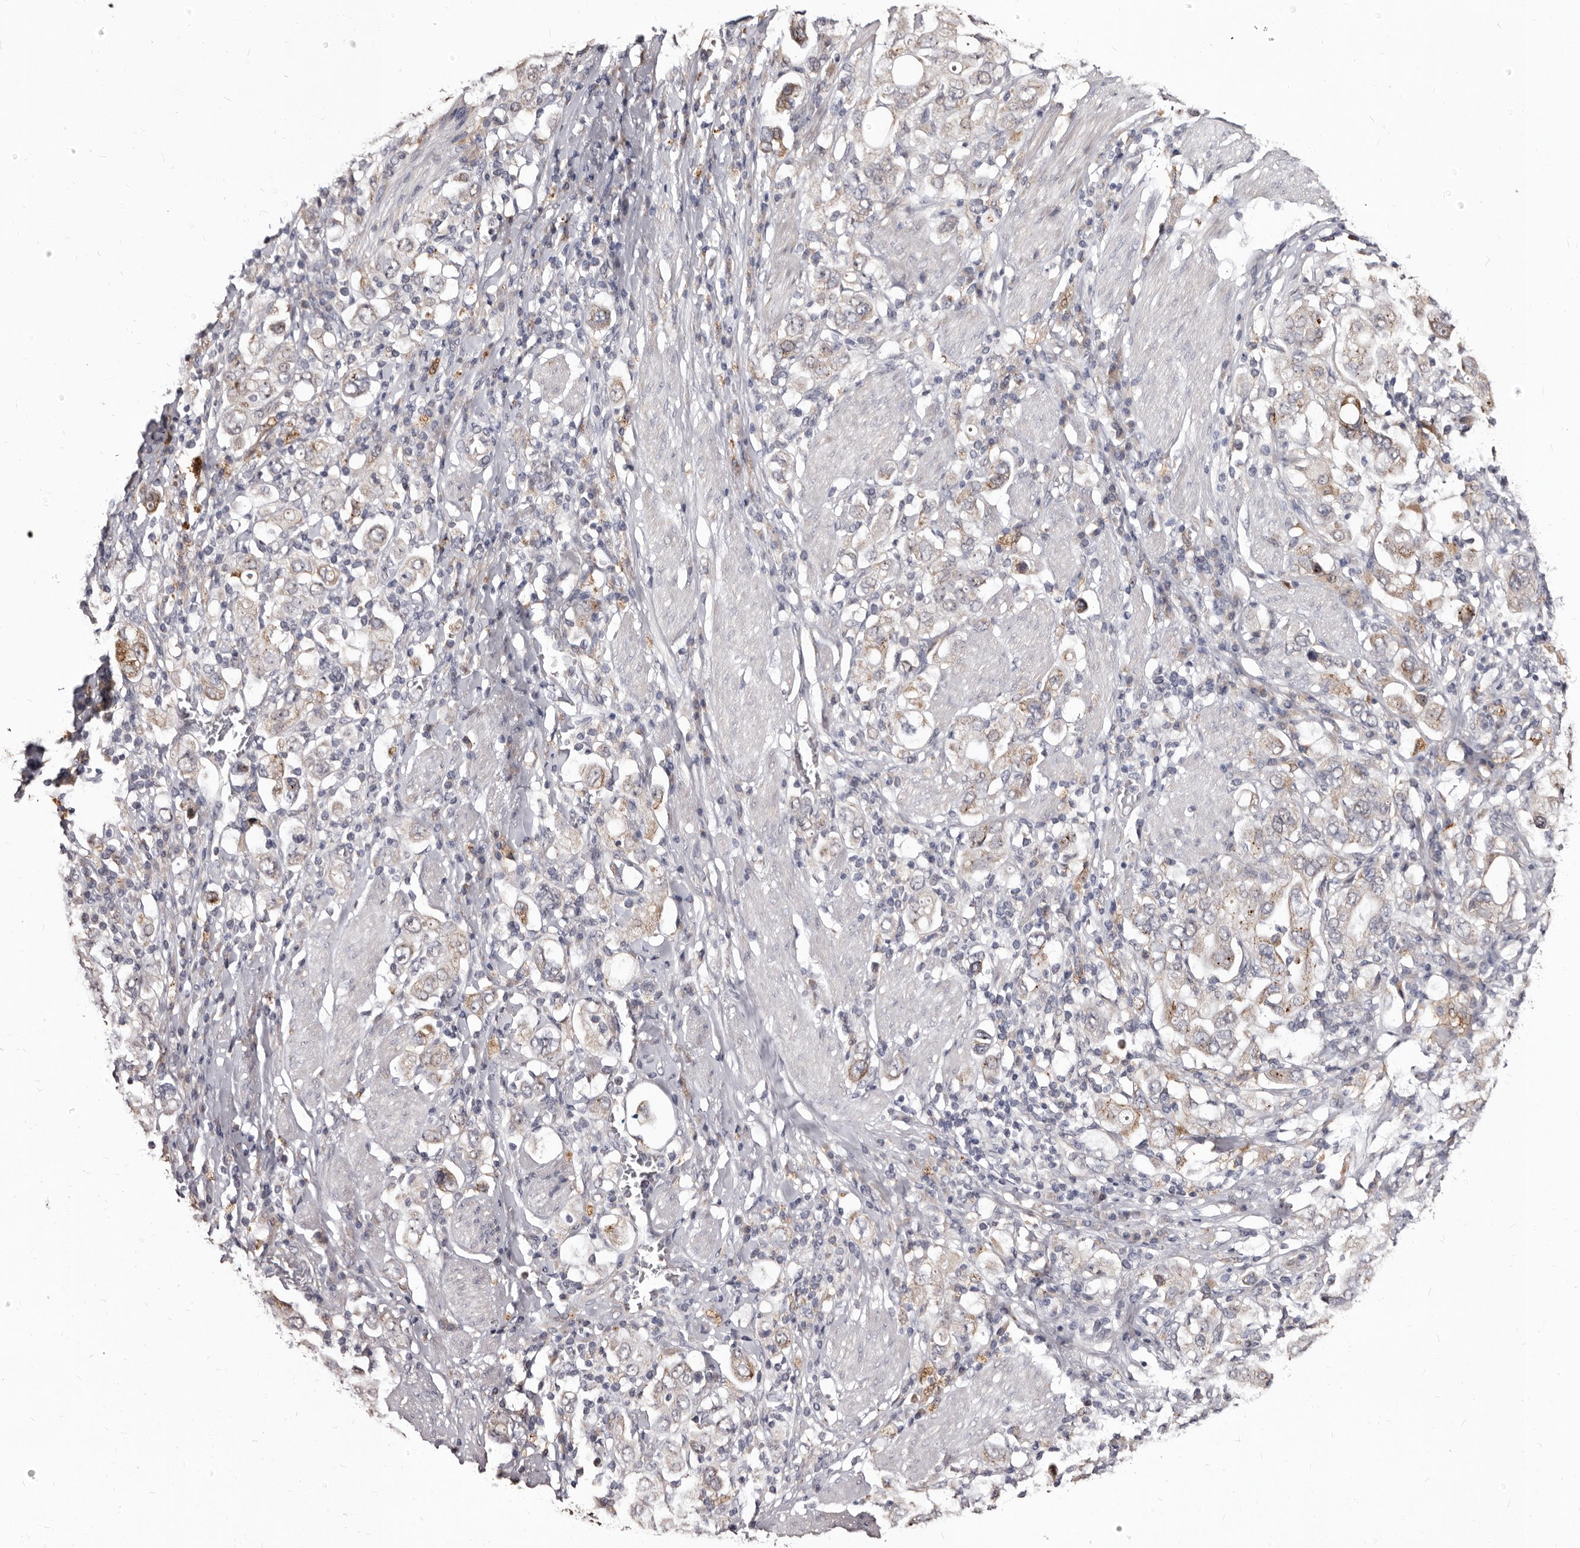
{"staining": {"intensity": "moderate", "quantity": "<25%", "location": "cytoplasmic/membranous"}, "tissue": "stomach cancer", "cell_type": "Tumor cells", "image_type": "cancer", "snomed": [{"axis": "morphology", "description": "Adenocarcinoma, NOS"}, {"axis": "topography", "description": "Stomach, upper"}], "caption": "Stomach cancer stained for a protein (brown) reveals moderate cytoplasmic/membranous positive expression in approximately <25% of tumor cells.", "gene": "PTAFR", "patient": {"sex": "male", "age": 62}}